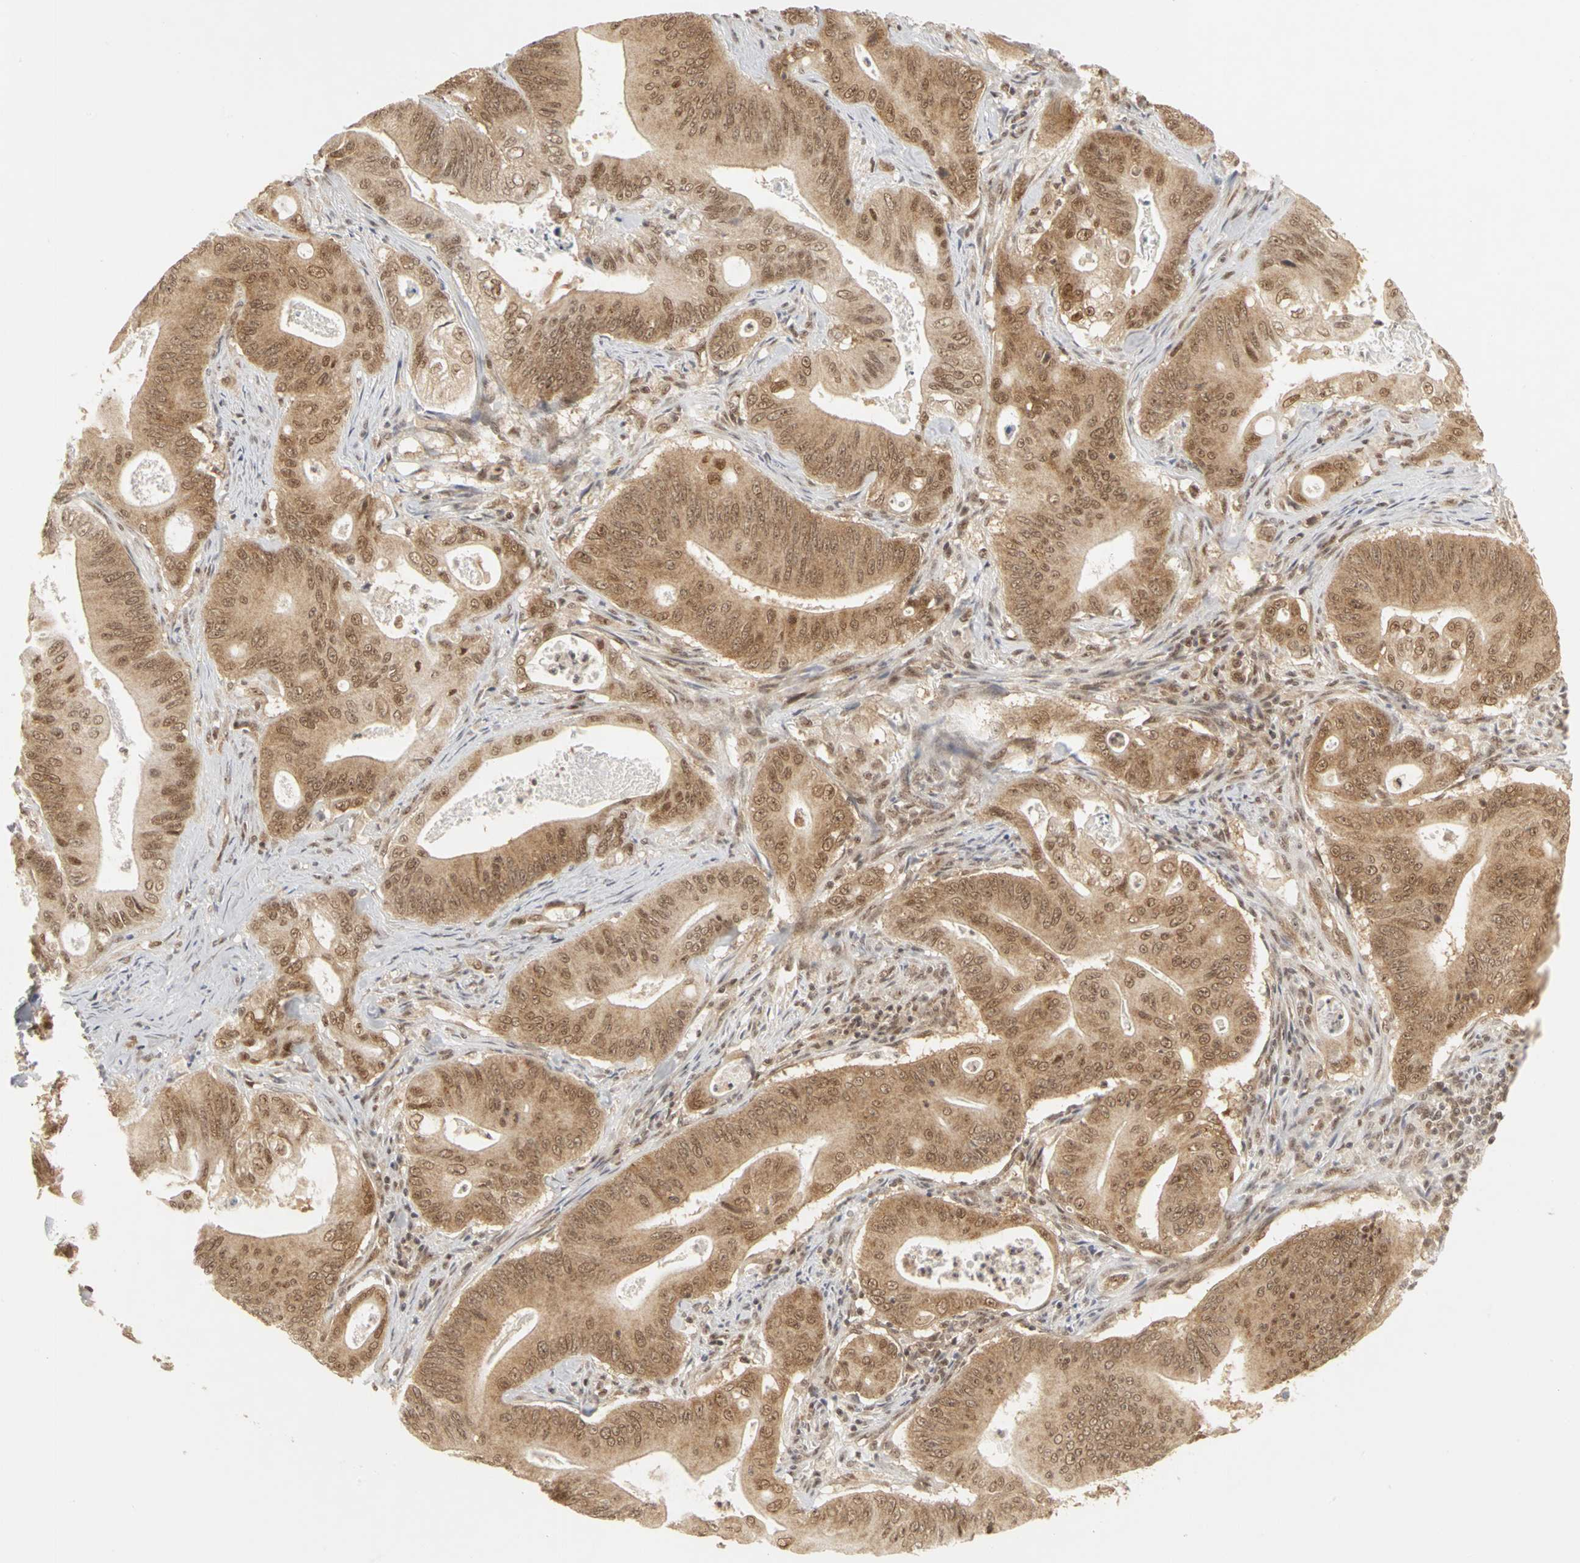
{"staining": {"intensity": "moderate", "quantity": ">75%", "location": "cytoplasmic/membranous,nuclear"}, "tissue": "pancreatic cancer", "cell_type": "Tumor cells", "image_type": "cancer", "snomed": [{"axis": "morphology", "description": "Normal tissue, NOS"}, {"axis": "topography", "description": "Lymph node"}], "caption": "IHC of pancreatic cancer reveals medium levels of moderate cytoplasmic/membranous and nuclear positivity in approximately >75% of tumor cells. The staining was performed using DAB to visualize the protein expression in brown, while the nuclei were stained in blue with hematoxylin (Magnification: 20x).", "gene": "CSNK2B", "patient": {"sex": "male", "age": 62}}